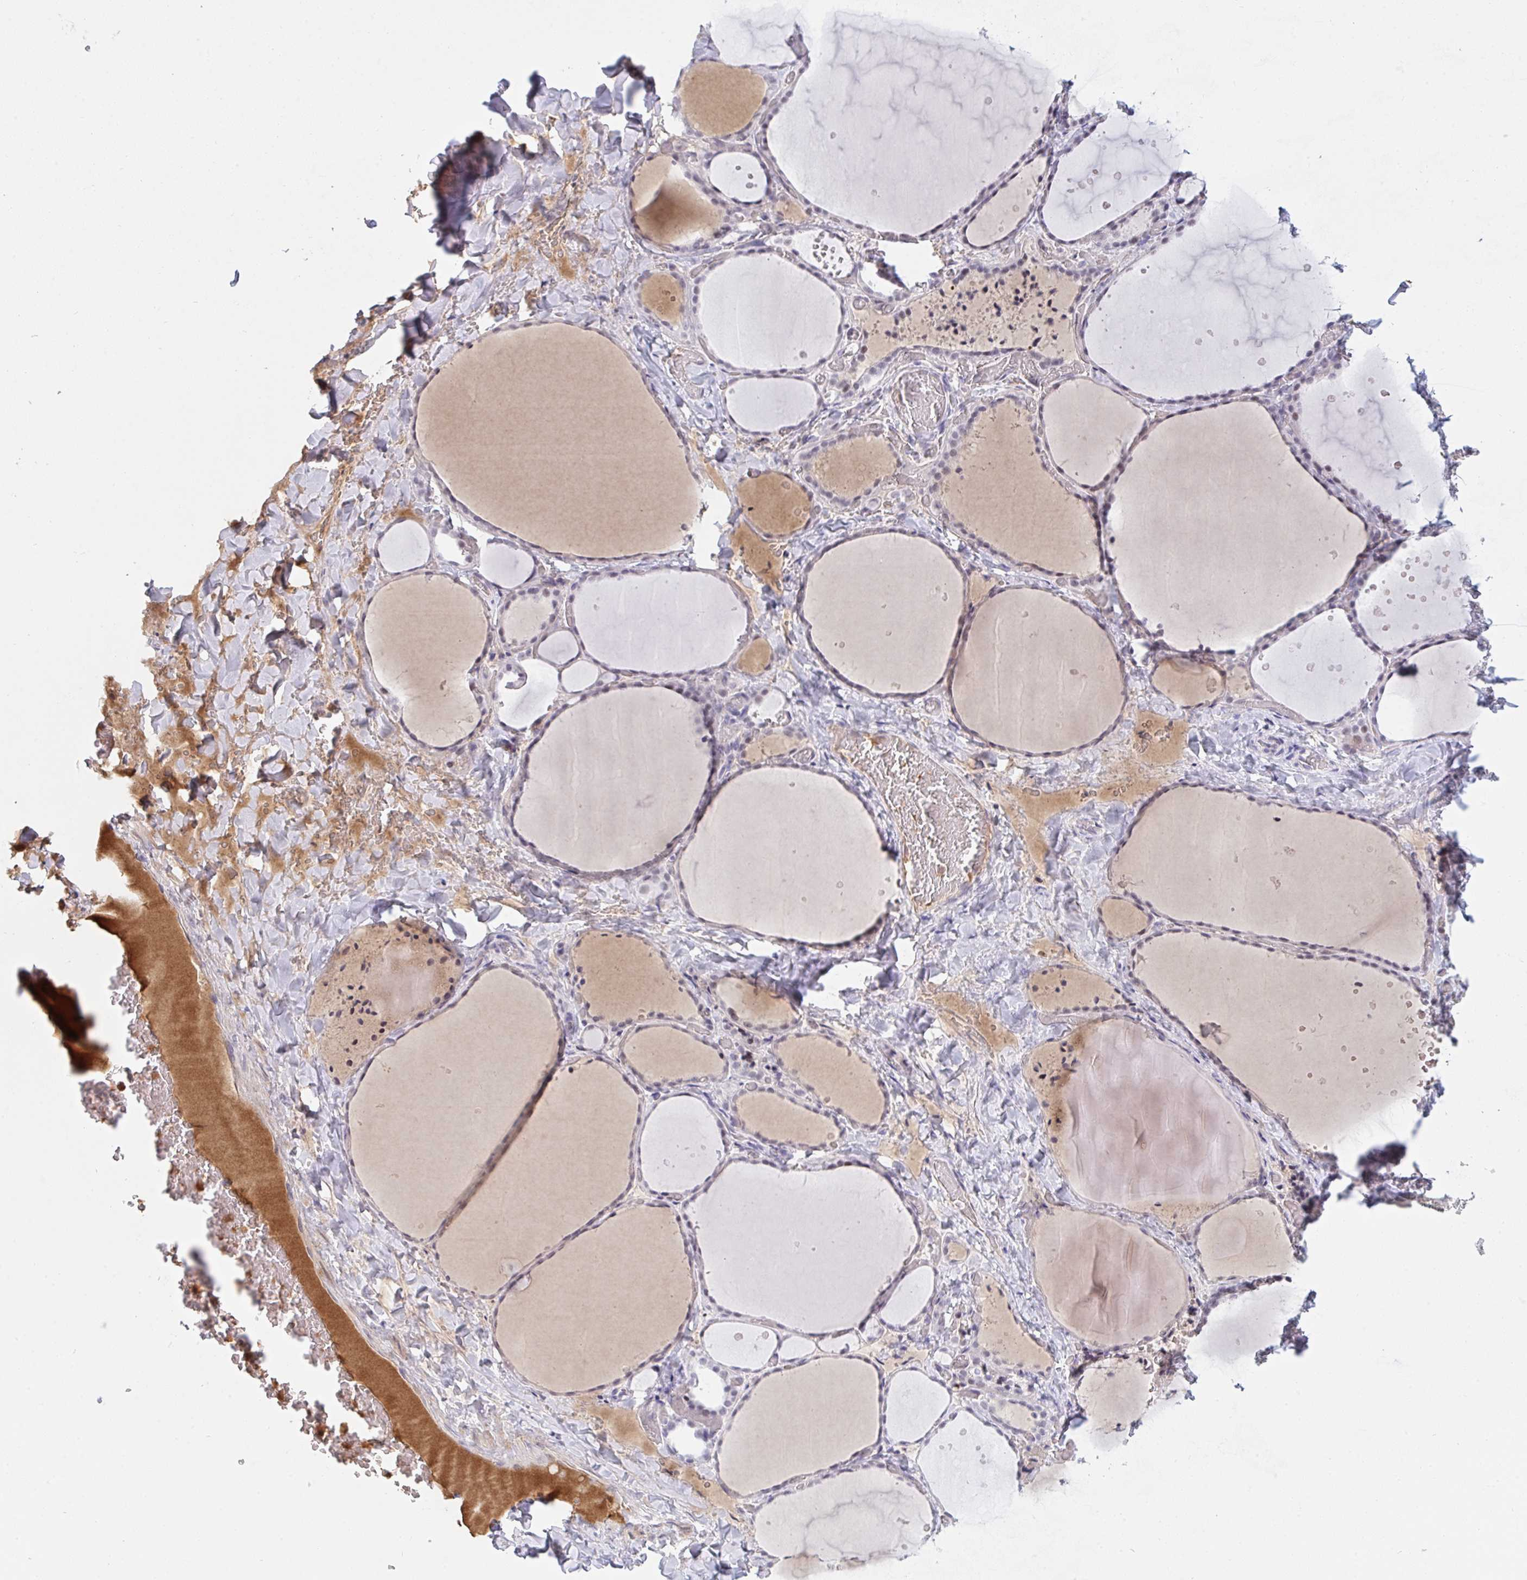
{"staining": {"intensity": "moderate", "quantity": "25%-75%", "location": "nuclear"}, "tissue": "thyroid gland", "cell_type": "Glandular cells", "image_type": "normal", "snomed": [{"axis": "morphology", "description": "Normal tissue, NOS"}, {"axis": "topography", "description": "Thyroid gland"}], "caption": "A micrograph of thyroid gland stained for a protein exhibits moderate nuclear brown staining in glandular cells. The protein of interest is stained brown, and the nuclei are stained in blue (DAB (3,3'-diaminobenzidine) IHC with brightfield microscopy, high magnification).", "gene": "DSCAML1", "patient": {"sex": "female", "age": 36}}